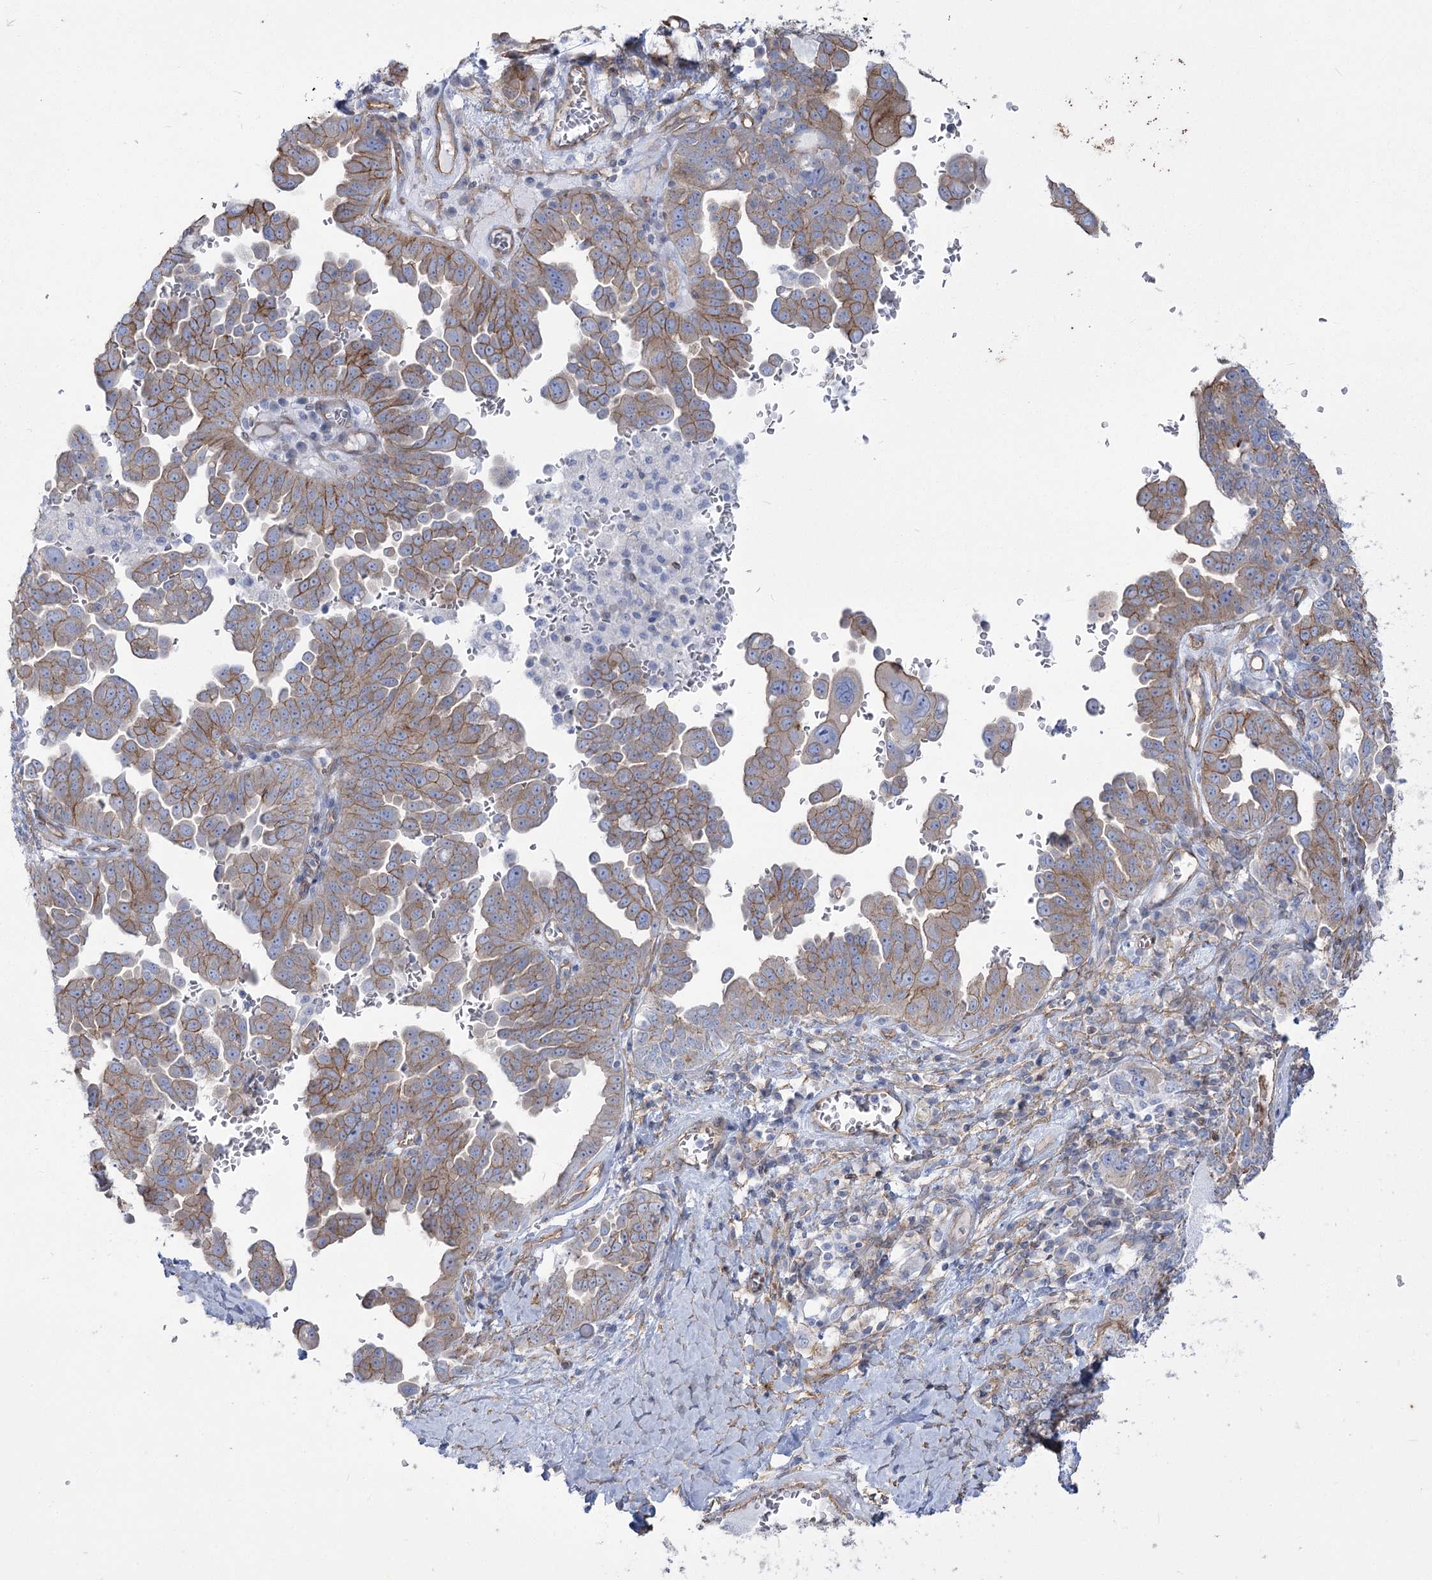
{"staining": {"intensity": "weak", "quantity": ">75%", "location": "cytoplasmic/membranous"}, "tissue": "ovarian cancer", "cell_type": "Tumor cells", "image_type": "cancer", "snomed": [{"axis": "morphology", "description": "Carcinoma, endometroid"}, {"axis": "topography", "description": "Ovary"}], "caption": "A low amount of weak cytoplasmic/membranous expression is present in about >75% of tumor cells in ovarian cancer (endometroid carcinoma) tissue. (DAB (3,3'-diaminobenzidine) IHC with brightfield microscopy, high magnification).", "gene": "PLEKHA5", "patient": {"sex": "female", "age": 62}}